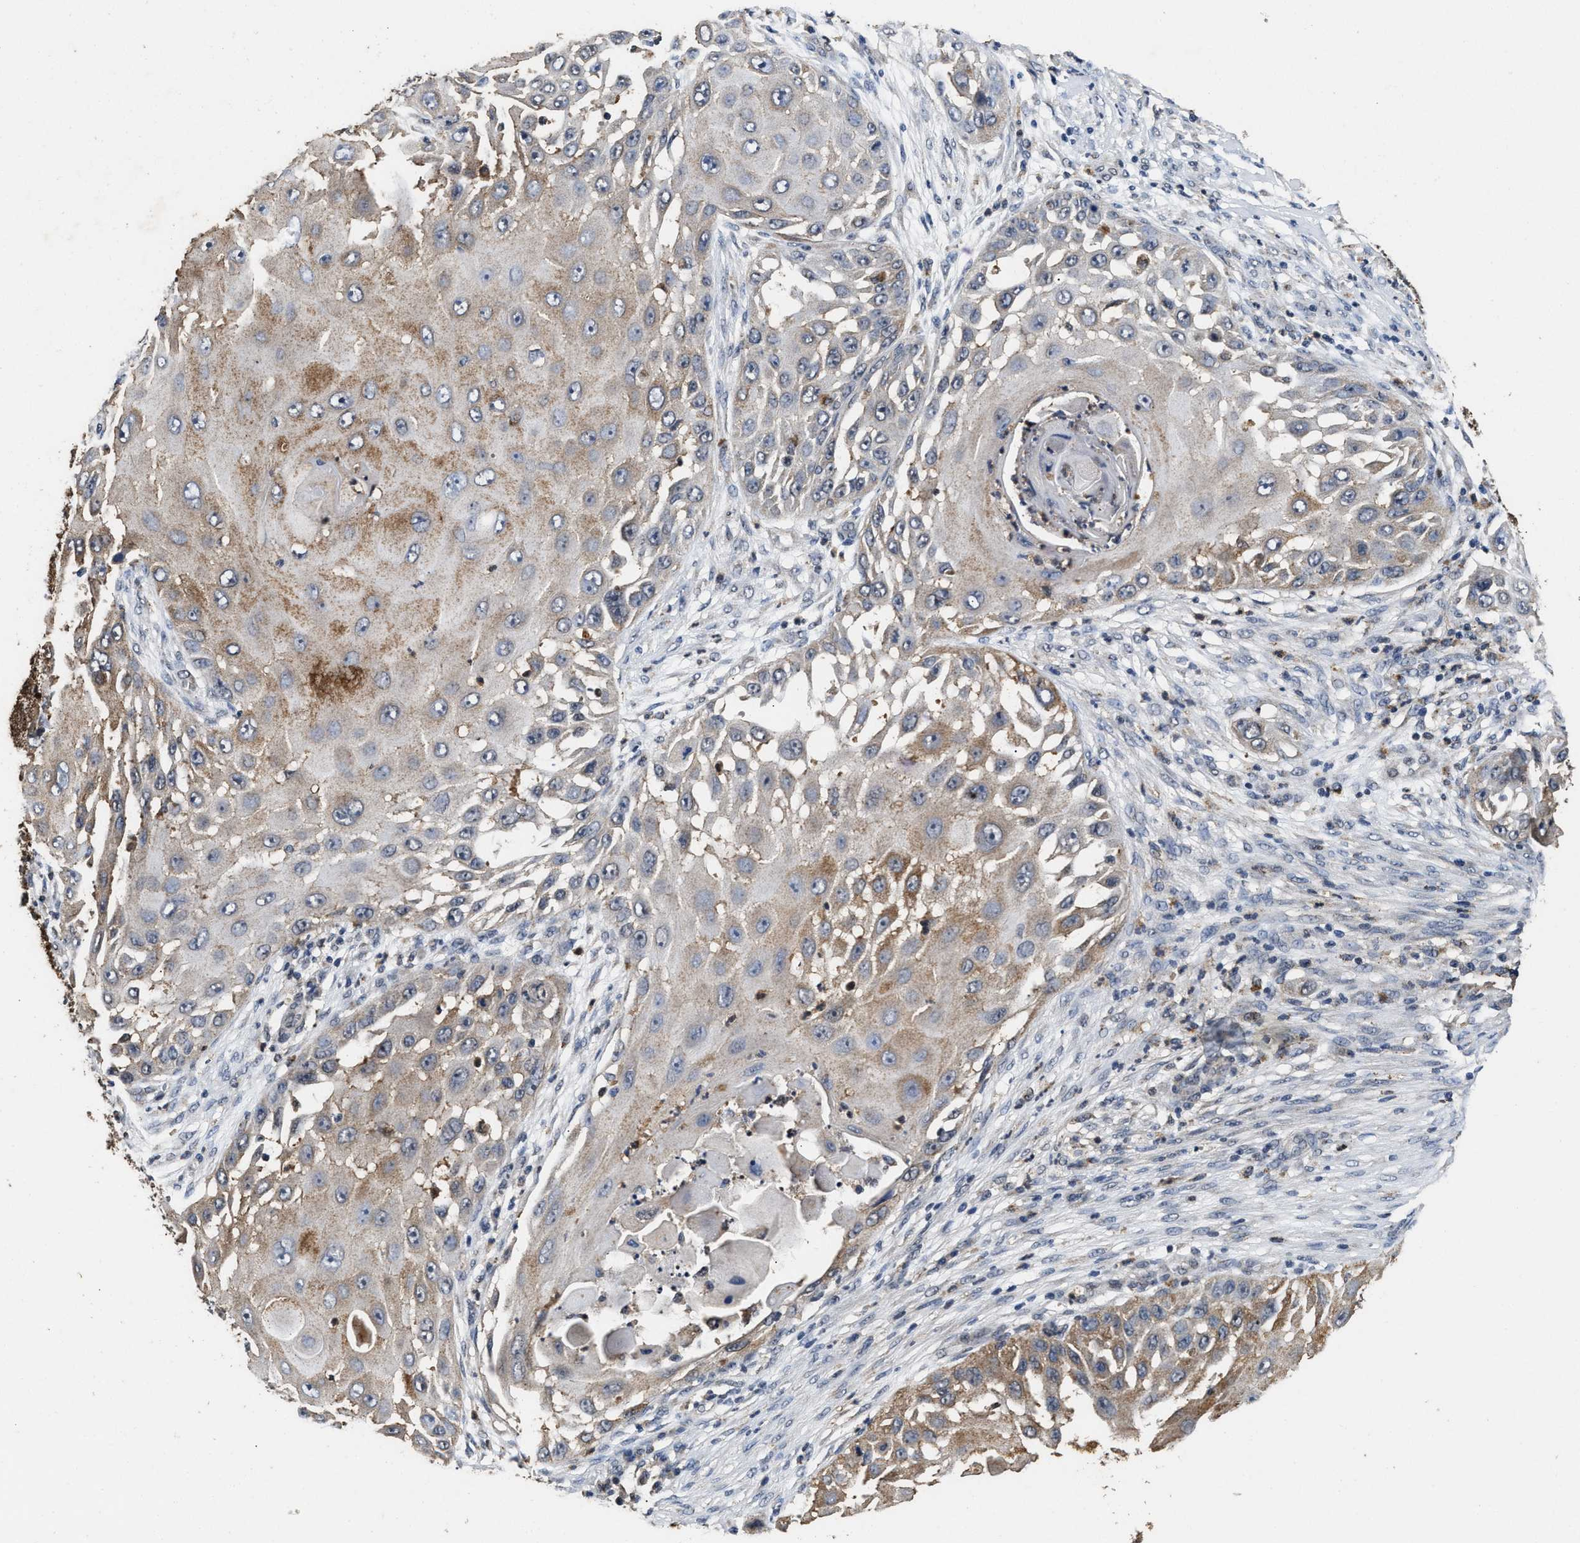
{"staining": {"intensity": "moderate", "quantity": ">75%", "location": "cytoplasmic/membranous"}, "tissue": "skin cancer", "cell_type": "Tumor cells", "image_type": "cancer", "snomed": [{"axis": "morphology", "description": "Squamous cell carcinoma, NOS"}, {"axis": "topography", "description": "Skin"}], "caption": "A histopathology image showing moderate cytoplasmic/membranous expression in about >75% of tumor cells in squamous cell carcinoma (skin), as visualized by brown immunohistochemical staining.", "gene": "ACOX1", "patient": {"sex": "female", "age": 44}}